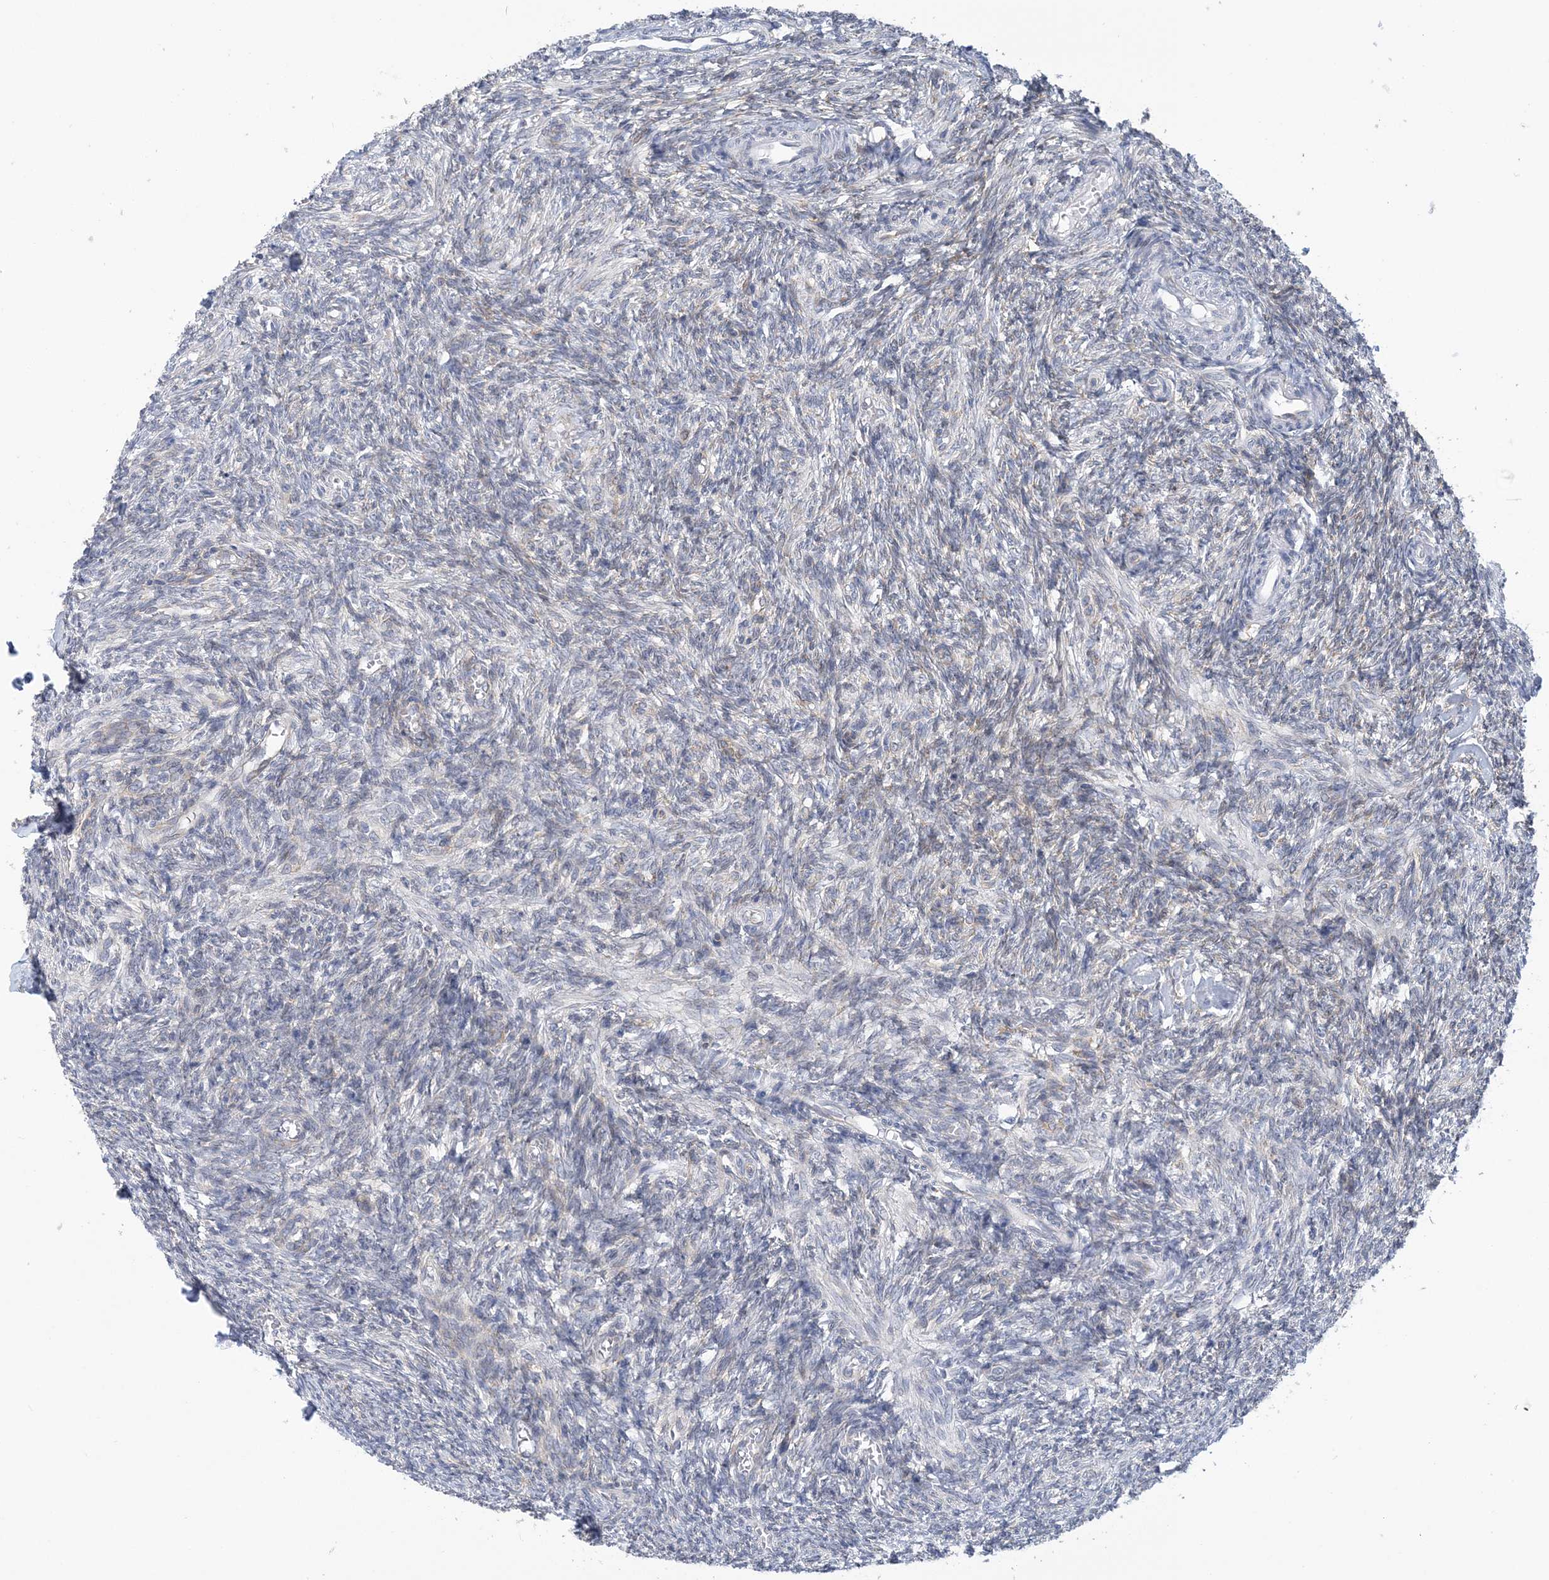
{"staining": {"intensity": "negative", "quantity": "none", "location": "none"}, "tissue": "ovary", "cell_type": "Follicle cells", "image_type": "normal", "snomed": [{"axis": "morphology", "description": "Normal tissue, NOS"}, {"axis": "topography", "description": "Ovary"}], "caption": "Benign ovary was stained to show a protein in brown. There is no significant staining in follicle cells. (Brightfield microscopy of DAB immunohistochemistry at high magnification).", "gene": "PLEKHG4B", "patient": {"sex": "female", "age": 27}}